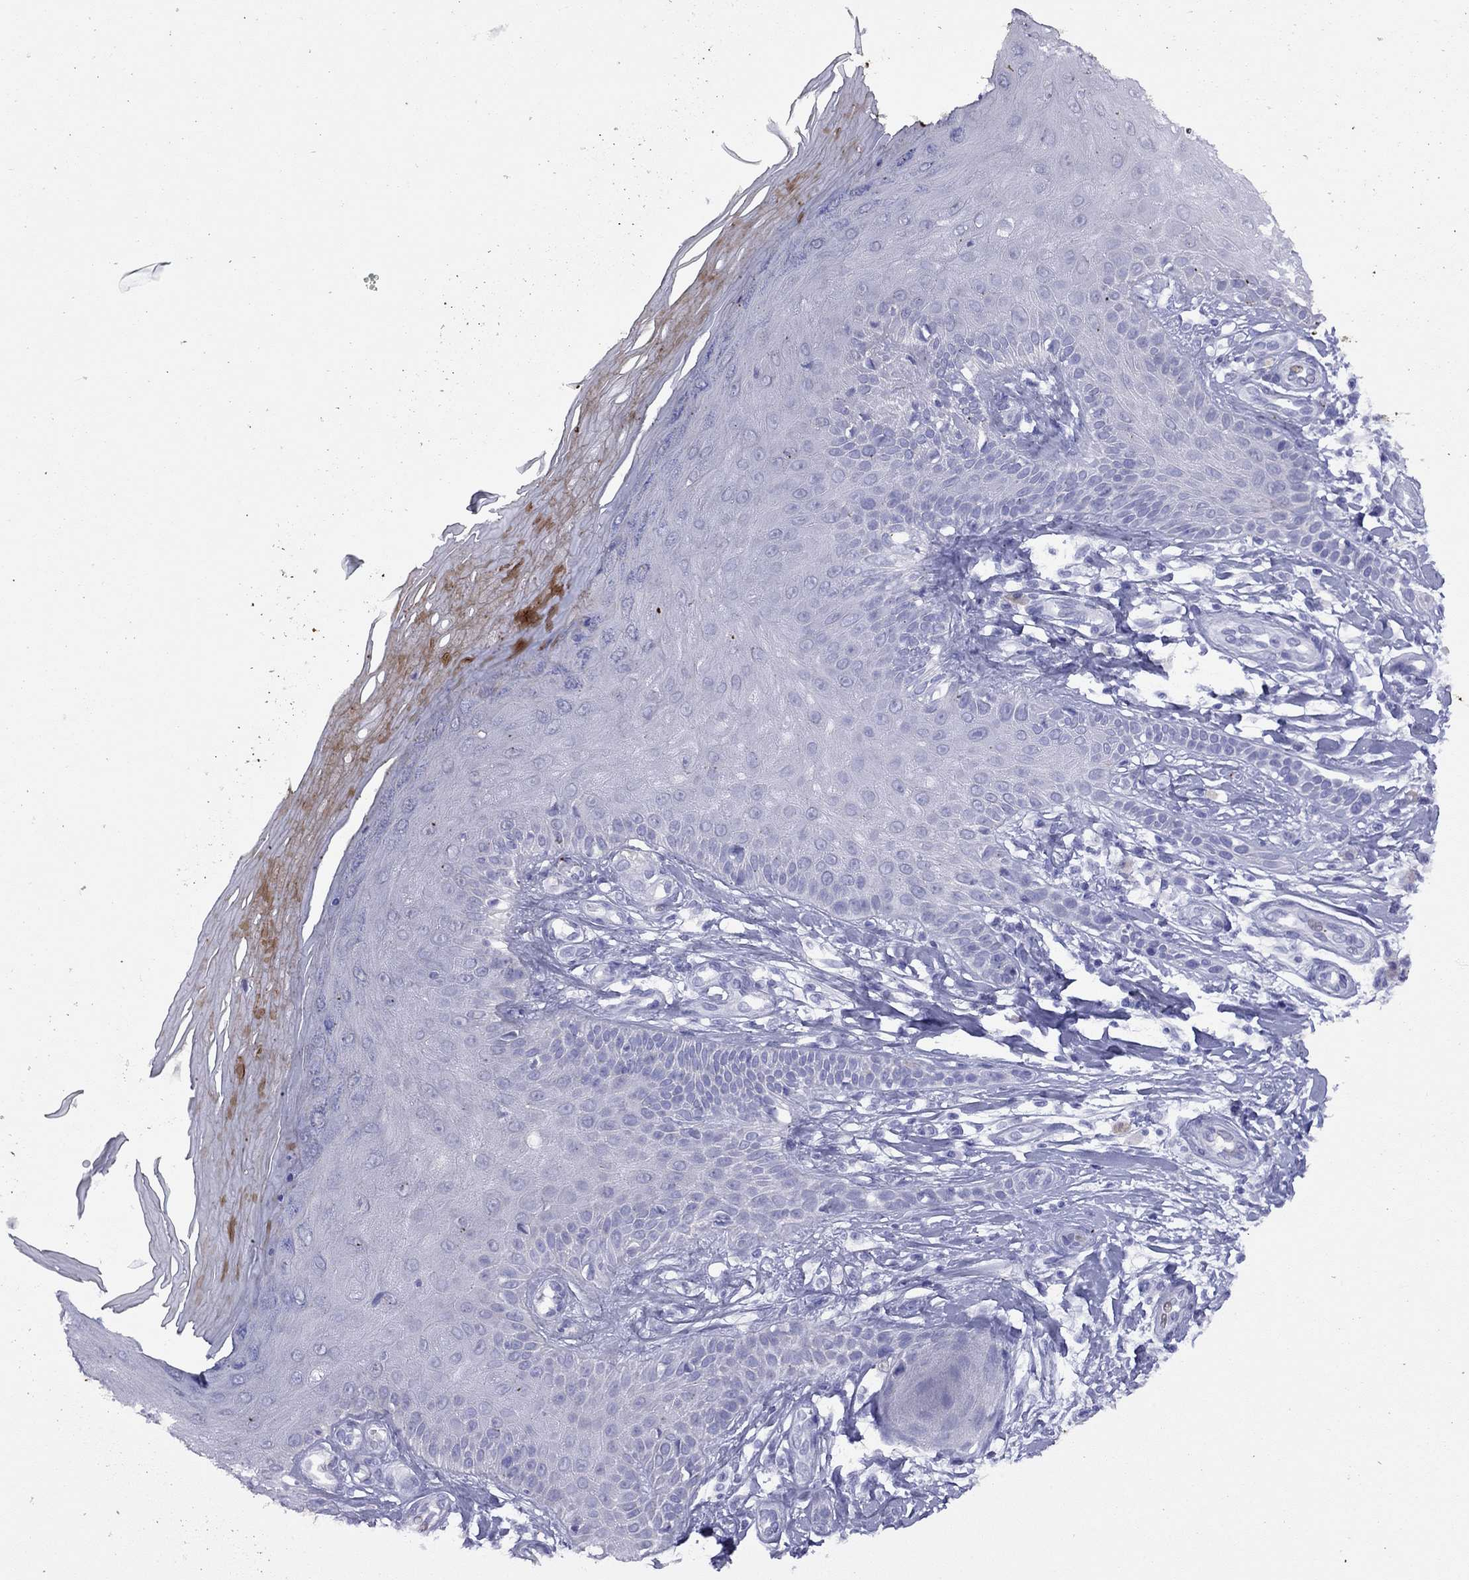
{"staining": {"intensity": "negative", "quantity": "none", "location": "none"}, "tissue": "skin", "cell_type": "Fibroblasts", "image_type": "normal", "snomed": [{"axis": "morphology", "description": "Normal tissue, NOS"}, {"axis": "morphology", "description": "Inflammation, NOS"}, {"axis": "morphology", "description": "Fibrosis, NOS"}, {"axis": "topography", "description": "Skin"}], "caption": "The immunohistochemistry (IHC) micrograph has no significant staining in fibroblasts of skin.", "gene": "GRIA2", "patient": {"sex": "male", "age": 71}}